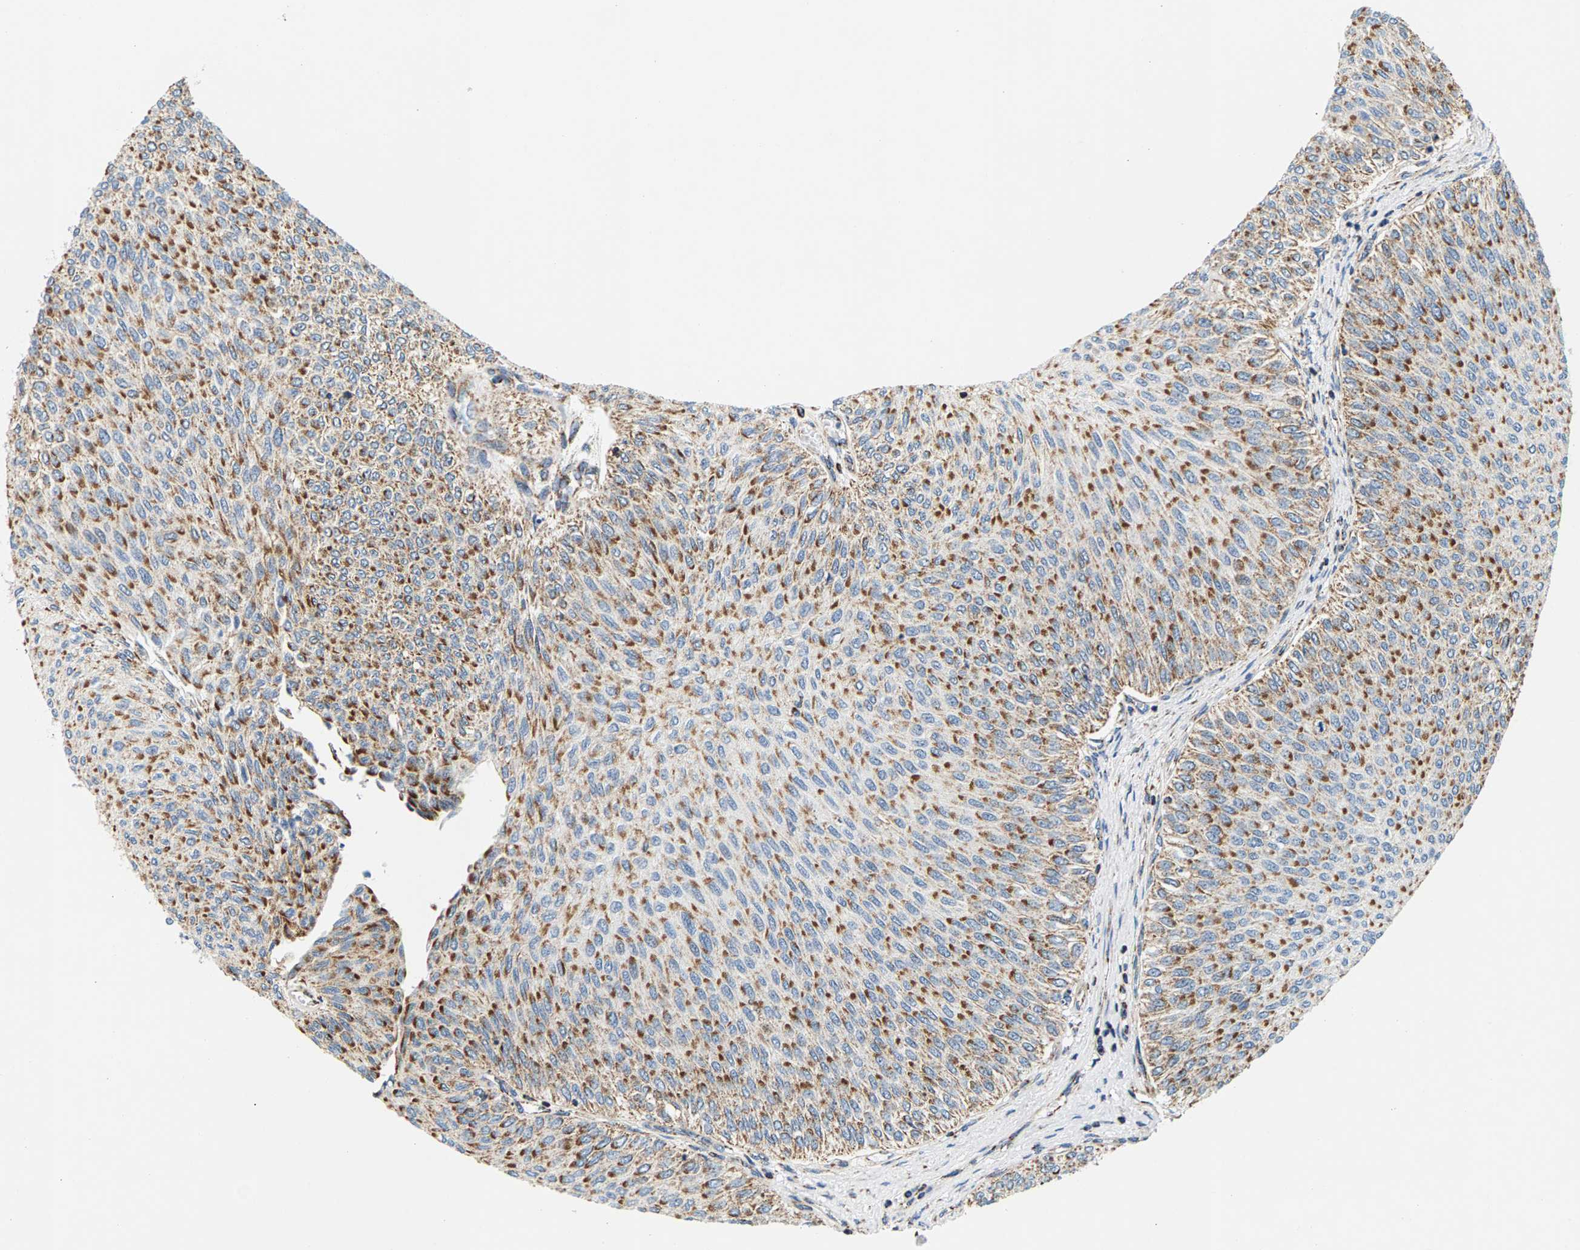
{"staining": {"intensity": "moderate", "quantity": ">75%", "location": "cytoplasmic/membranous"}, "tissue": "urothelial cancer", "cell_type": "Tumor cells", "image_type": "cancer", "snomed": [{"axis": "morphology", "description": "Urothelial carcinoma, Low grade"}, {"axis": "topography", "description": "Urinary bladder"}], "caption": "This histopathology image shows urothelial carcinoma (low-grade) stained with immunohistochemistry (IHC) to label a protein in brown. The cytoplasmic/membranous of tumor cells show moderate positivity for the protein. Nuclei are counter-stained blue.", "gene": "PDE1A", "patient": {"sex": "male", "age": 78}}